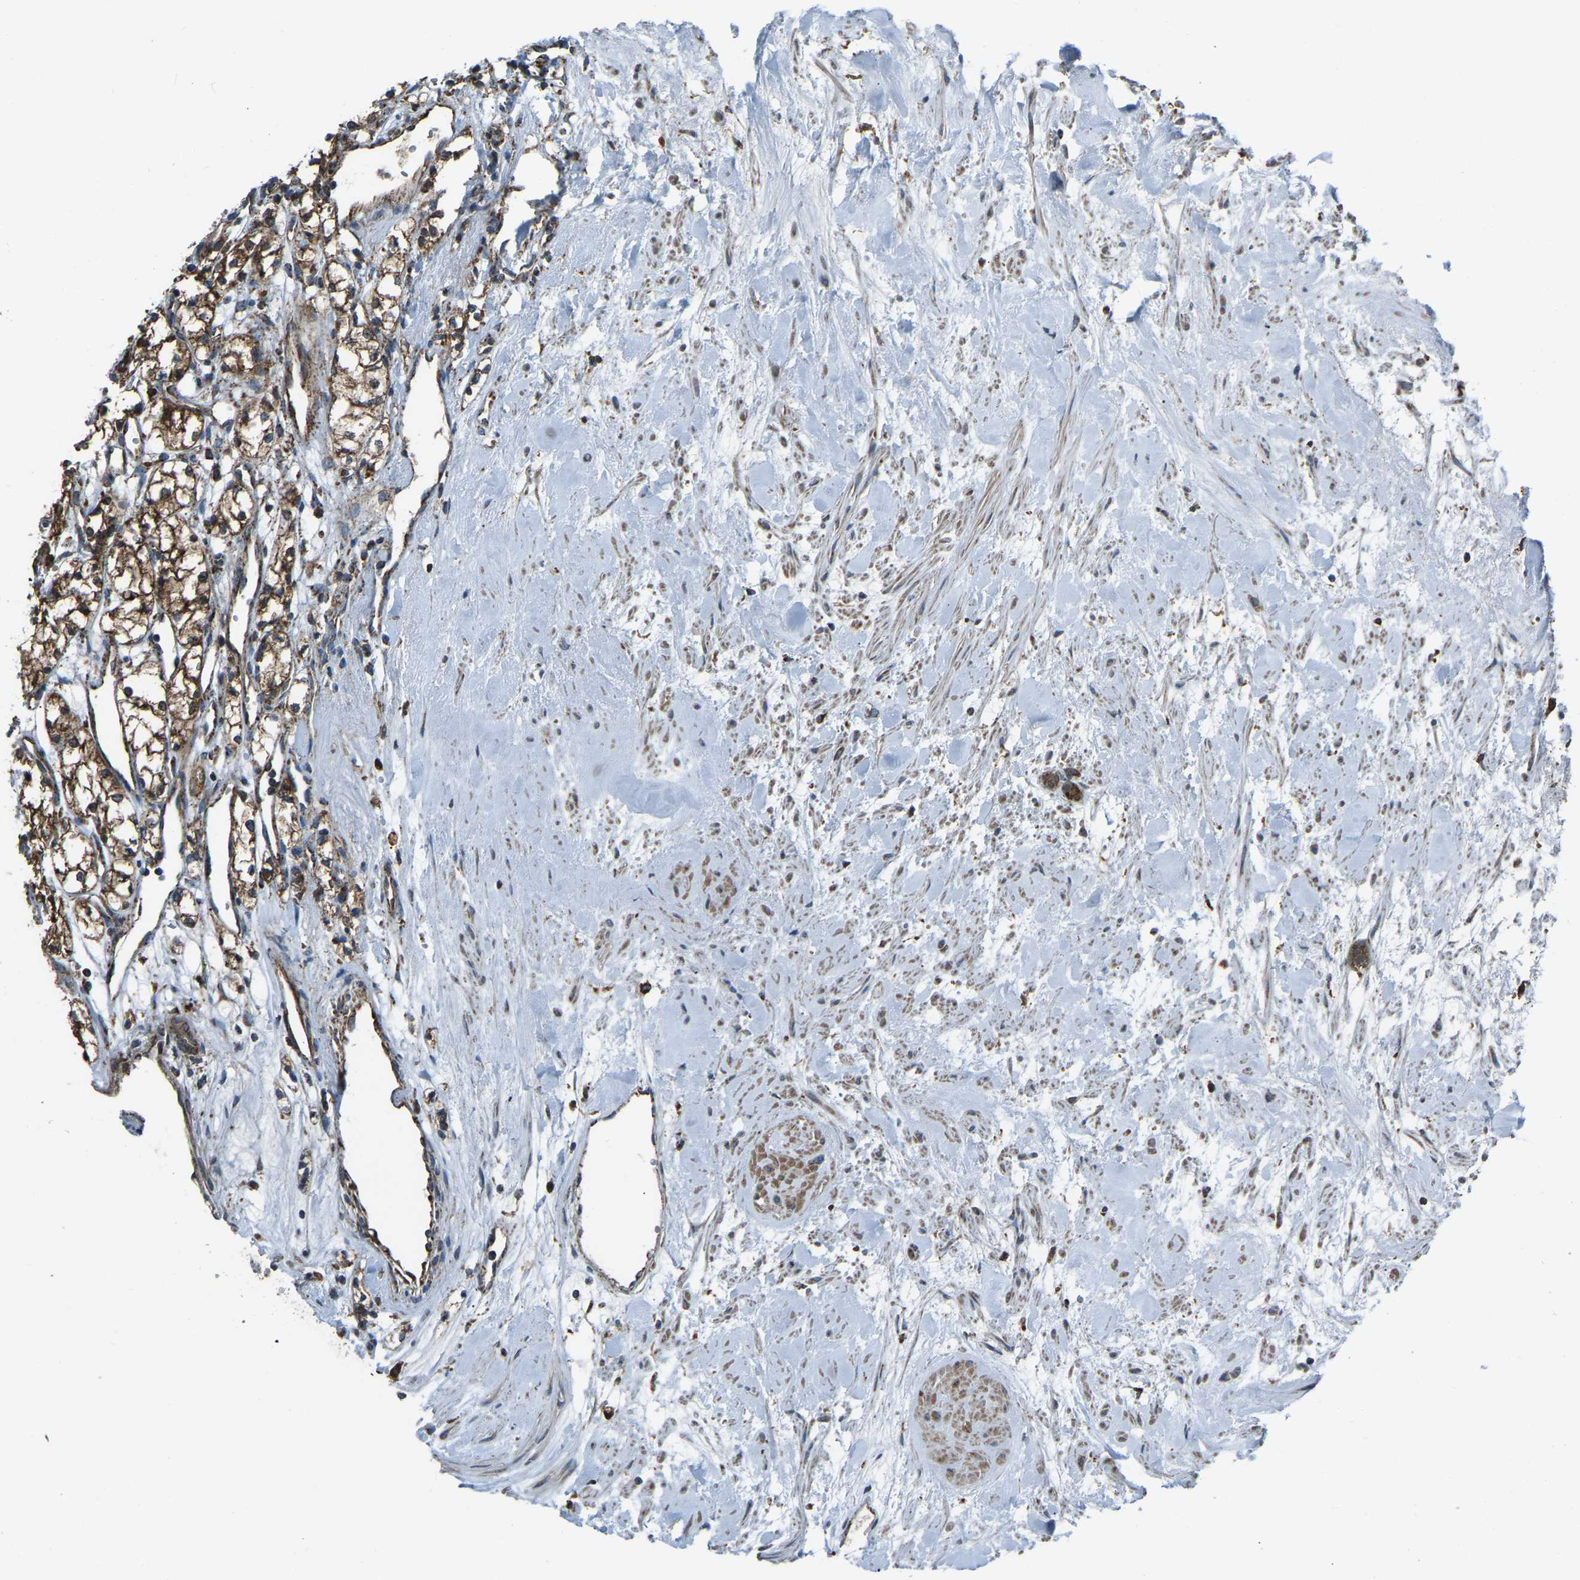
{"staining": {"intensity": "weak", "quantity": ">75%", "location": "cytoplasmic/membranous"}, "tissue": "renal cancer", "cell_type": "Tumor cells", "image_type": "cancer", "snomed": [{"axis": "morphology", "description": "Adenocarcinoma, NOS"}, {"axis": "topography", "description": "Kidney"}], "caption": "This is an image of immunohistochemistry (IHC) staining of adenocarcinoma (renal), which shows weak staining in the cytoplasmic/membranous of tumor cells.", "gene": "AKR1A1", "patient": {"sex": "male", "age": 59}}